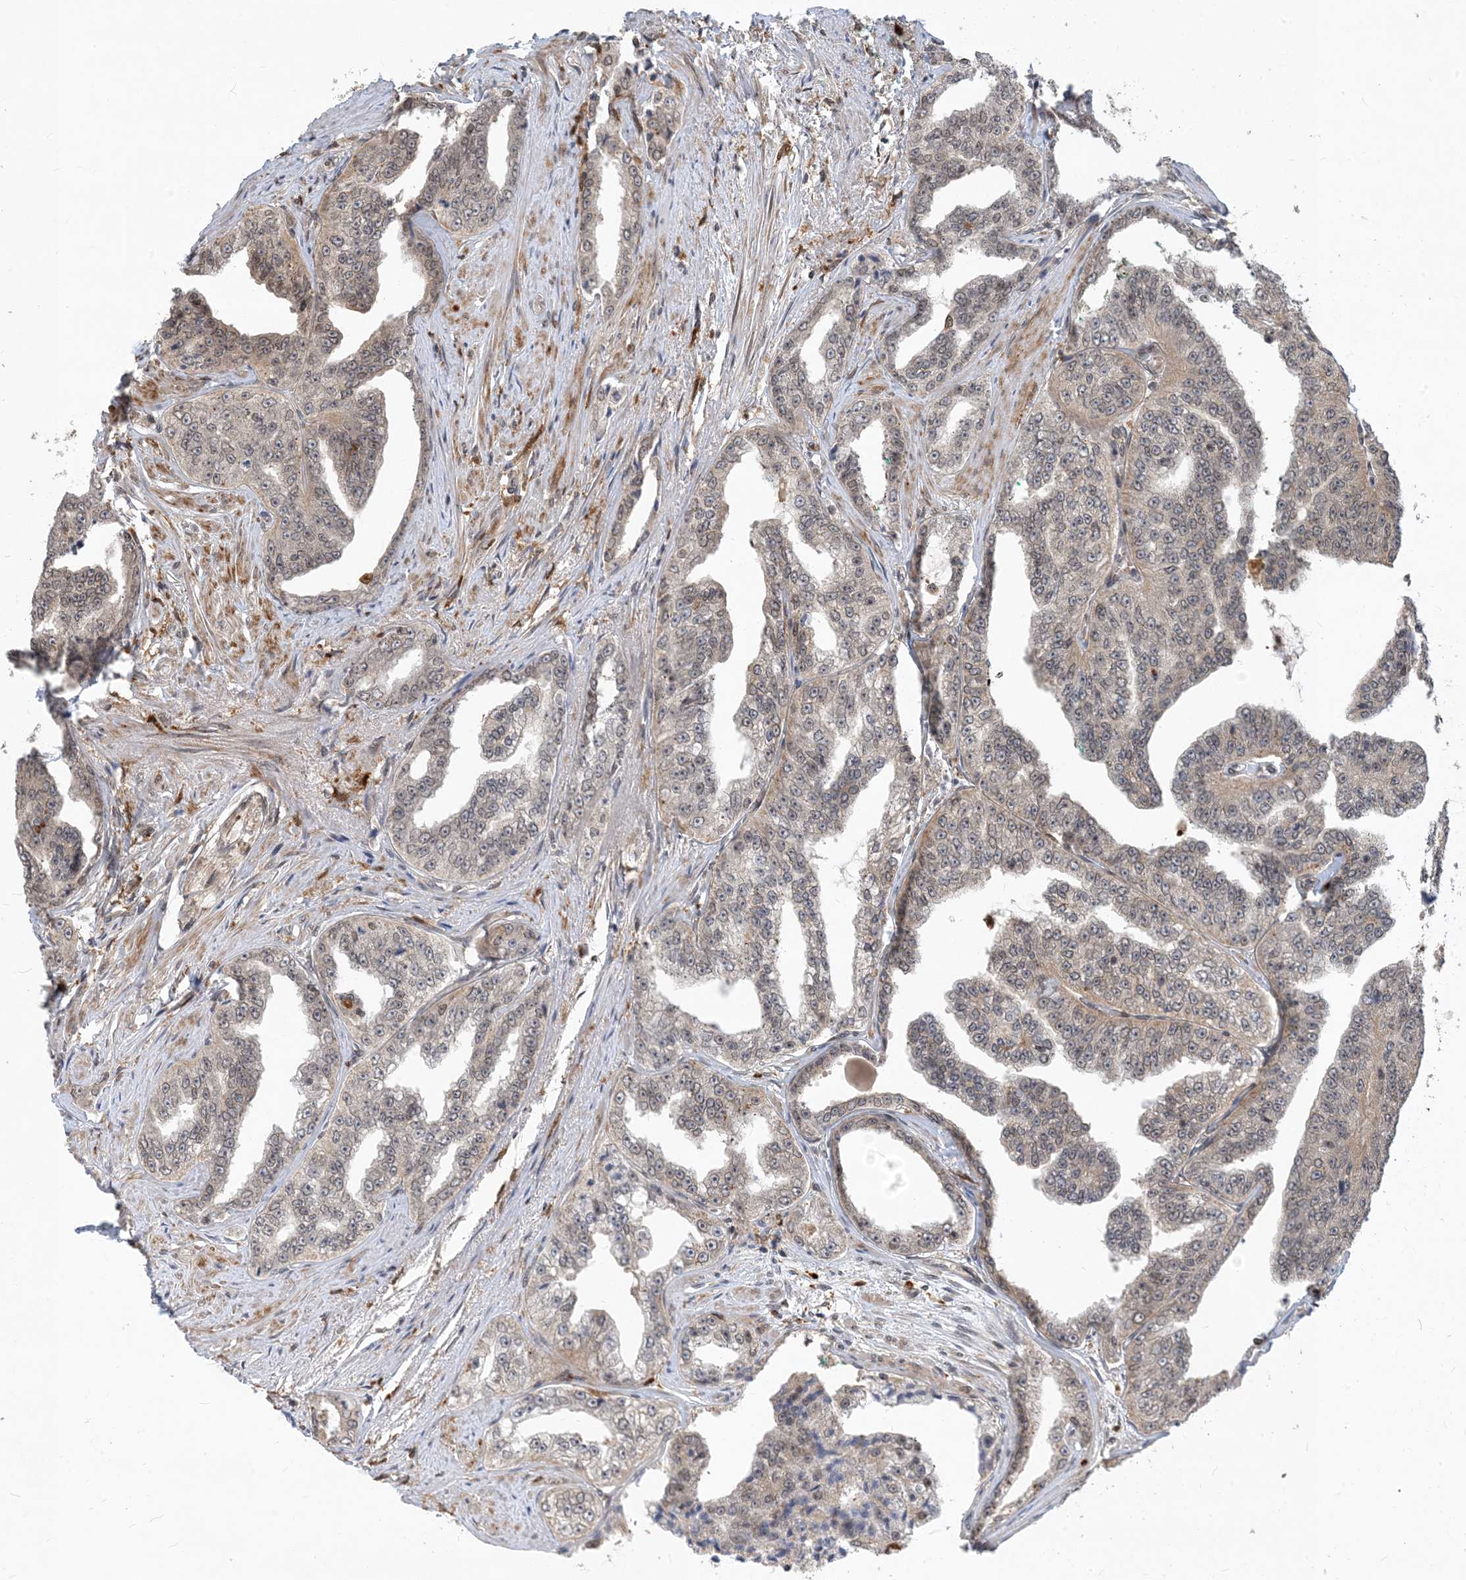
{"staining": {"intensity": "negative", "quantity": "none", "location": "none"}, "tissue": "prostate cancer", "cell_type": "Tumor cells", "image_type": "cancer", "snomed": [{"axis": "morphology", "description": "Adenocarcinoma, High grade"}, {"axis": "topography", "description": "Prostate"}], "caption": "This is a histopathology image of immunohistochemistry staining of prostate cancer, which shows no positivity in tumor cells.", "gene": "NAGK", "patient": {"sex": "male", "age": 71}}